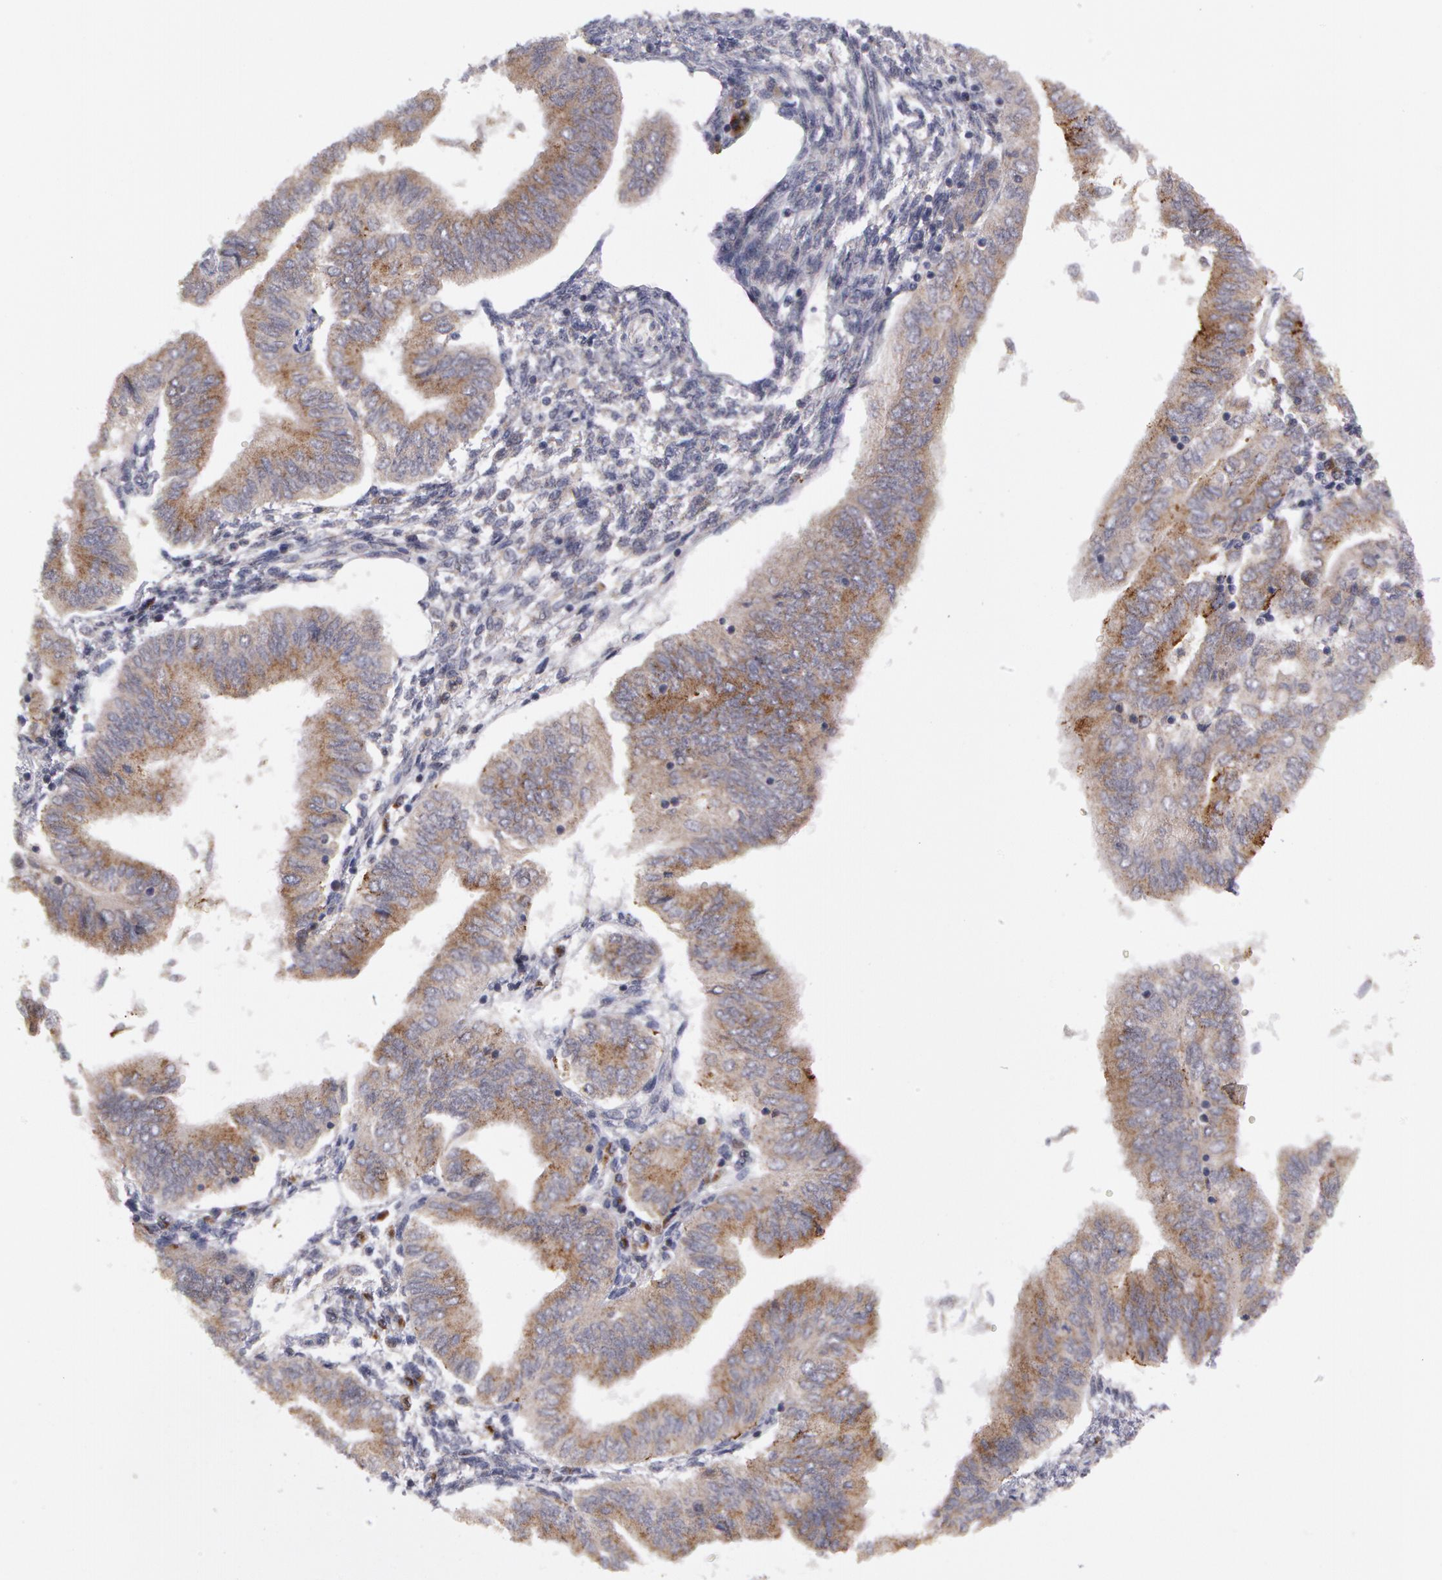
{"staining": {"intensity": "negative", "quantity": "none", "location": "none"}, "tissue": "endometrial cancer", "cell_type": "Tumor cells", "image_type": "cancer", "snomed": [{"axis": "morphology", "description": "Adenocarcinoma, NOS"}, {"axis": "topography", "description": "Endometrium"}], "caption": "An immunohistochemistry (IHC) image of endometrial cancer is shown. There is no staining in tumor cells of endometrial cancer.", "gene": "STX5", "patient": {"sex": "female", "age": 51}}